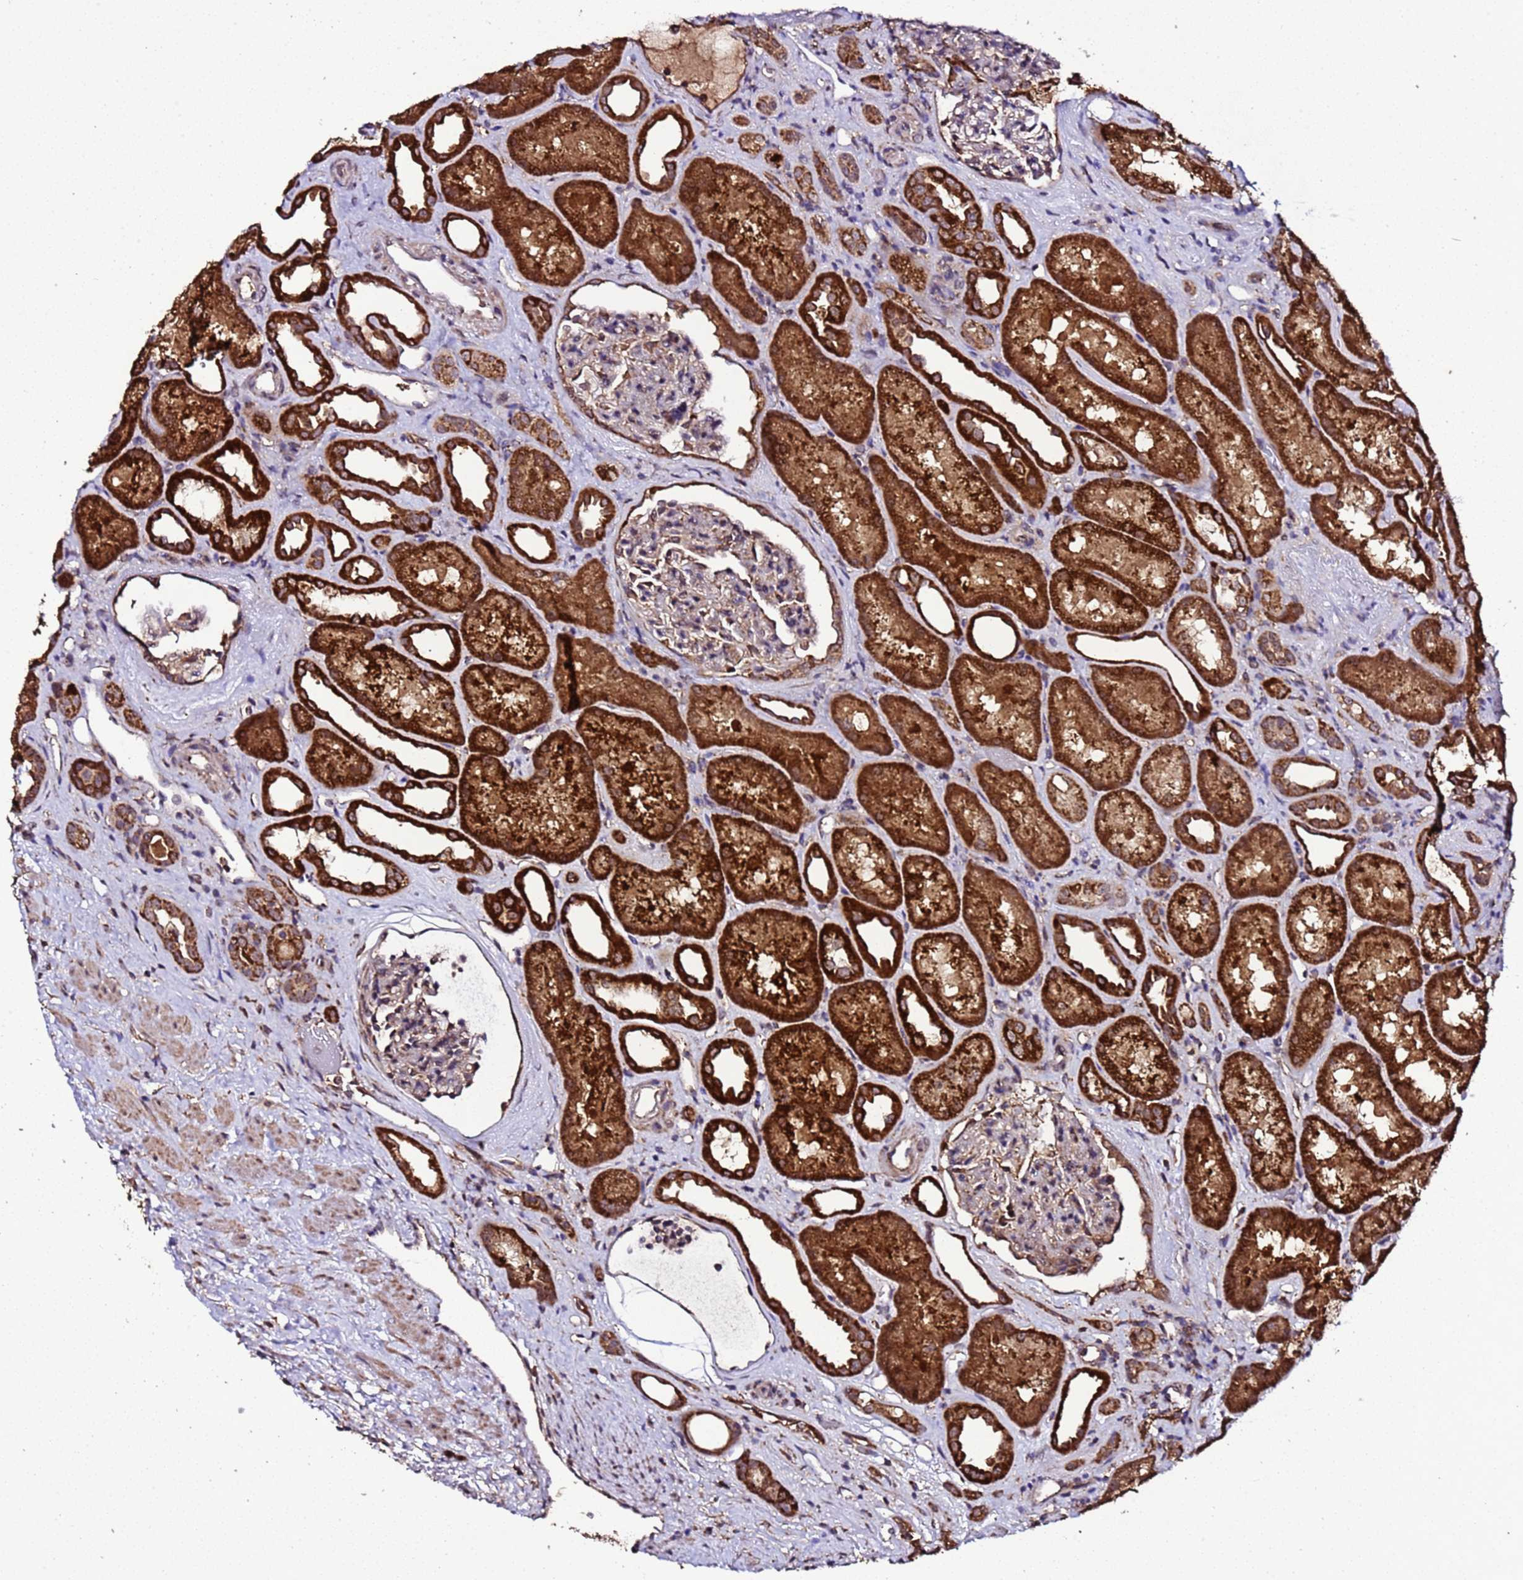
{"staining": {"intensity": "moderate", "quantity": "<25%", "location": "cytoplasmic/membranous"}, "tissue": "kidney", "cell_type": "Cells in glomeruli", "image_type": "normal", "snomed": [{"axis": "morphology", "description": "Normal tissue, NOS"}, {"axis": "topography", "description": "Kidney"}], "caption": "Moderate cytoplasmic/membranous protein staining is present in approximately <25% of cells in glomeruli in kidney. Immunohistochemistry (ihc) stains the protein of interest in brown and the nuclei are stained blue.", "gene": "HSPBAP1", "patient": {"sex": "male", "age": 61}}